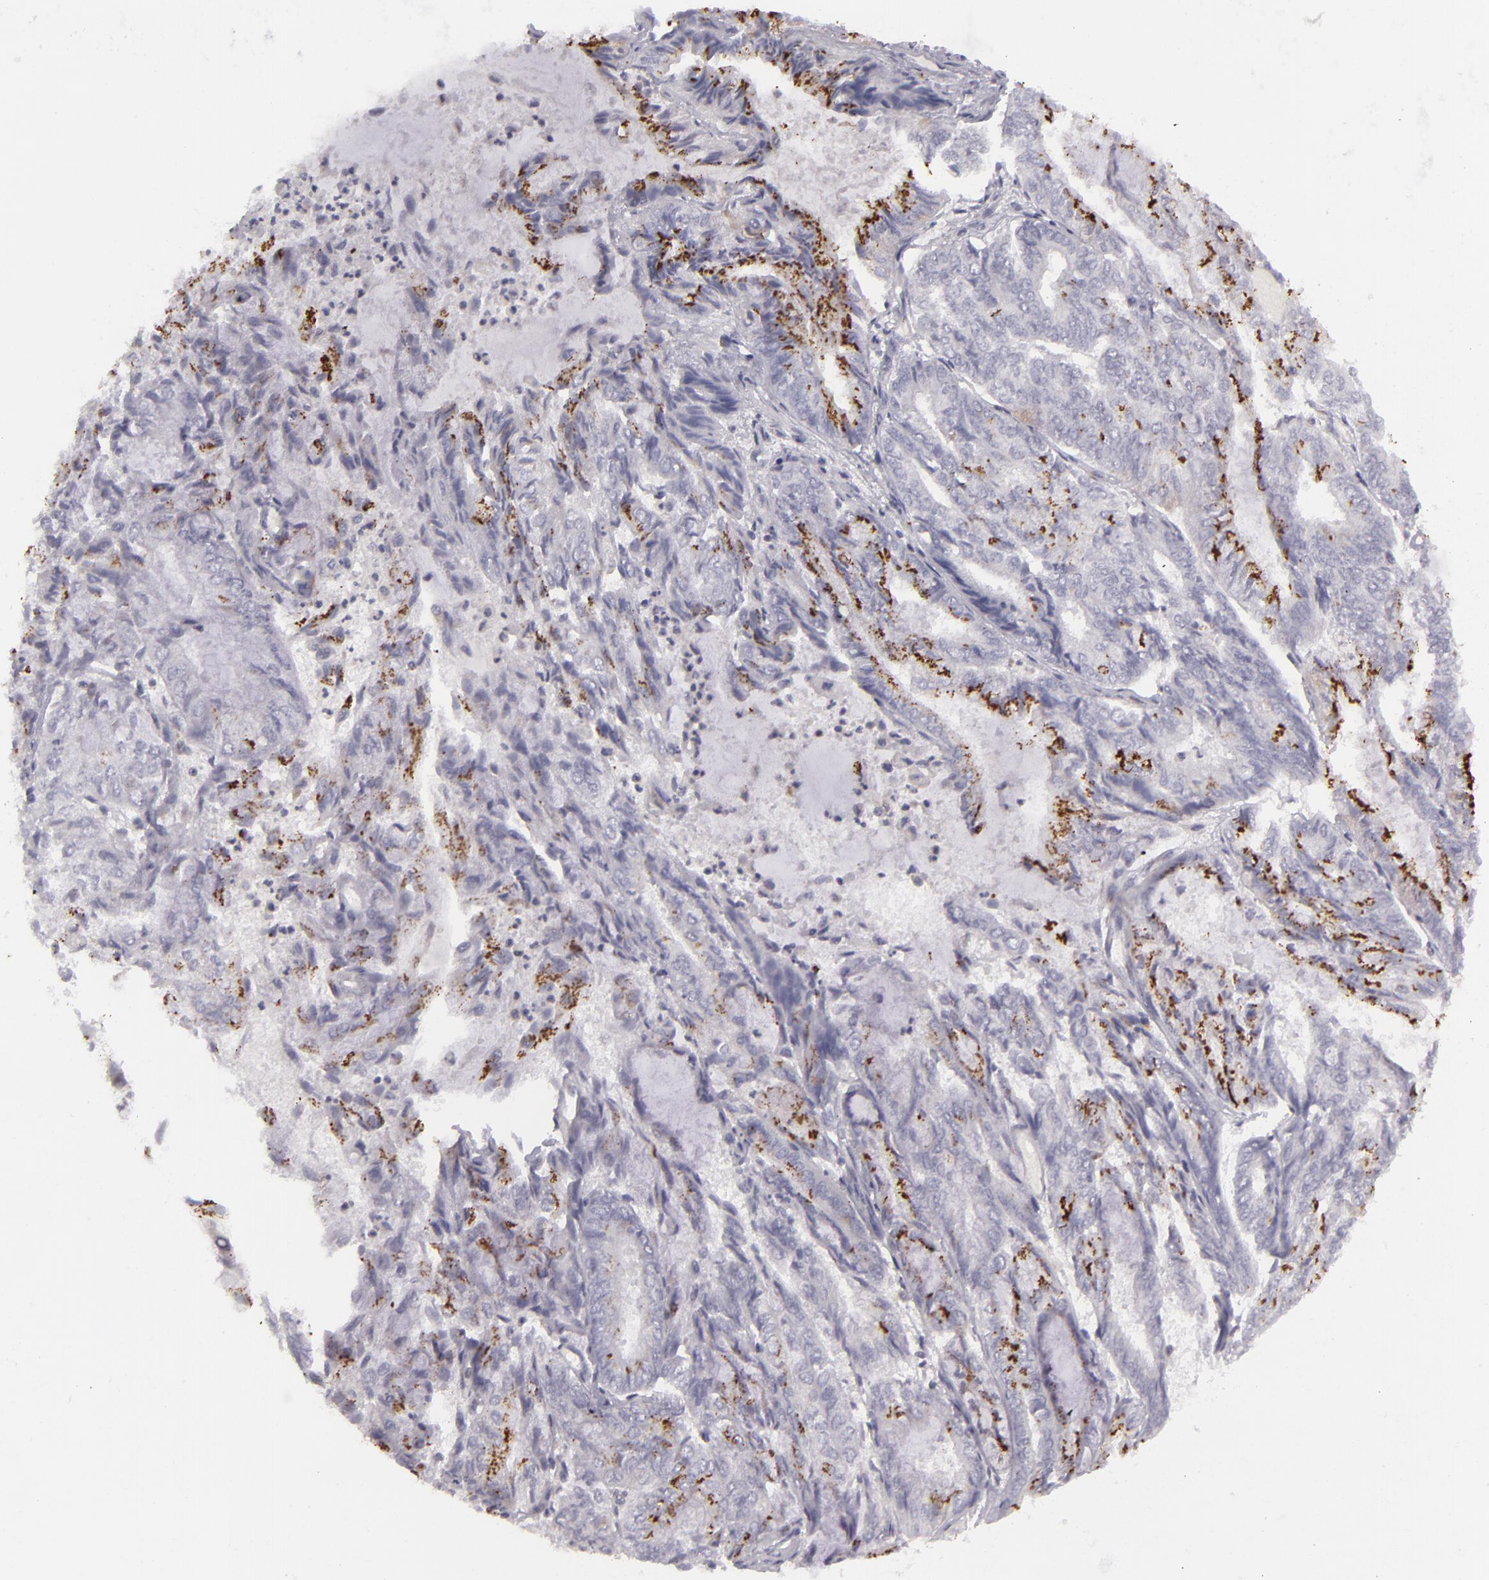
{"staining": {"intensity": "moderate", "quantity": "25%-75%", "location": "cytoplasmic/membranous"}, "tissue": "endometrial cancer", "cell_type": "Tumor cells", "image_type": "cancer", "snomed": [{"axis": "morphology", "description": "Adenocarcinoma, NOS"}, {"axis": "topography", "description": "Endometrium"}], "caption": "Endometrial cancer stained with a protein marker exhibits moderate staining in tumor cells.", "gene": "KCNAB2", "patient": {"sex": "female", "age": 59}}